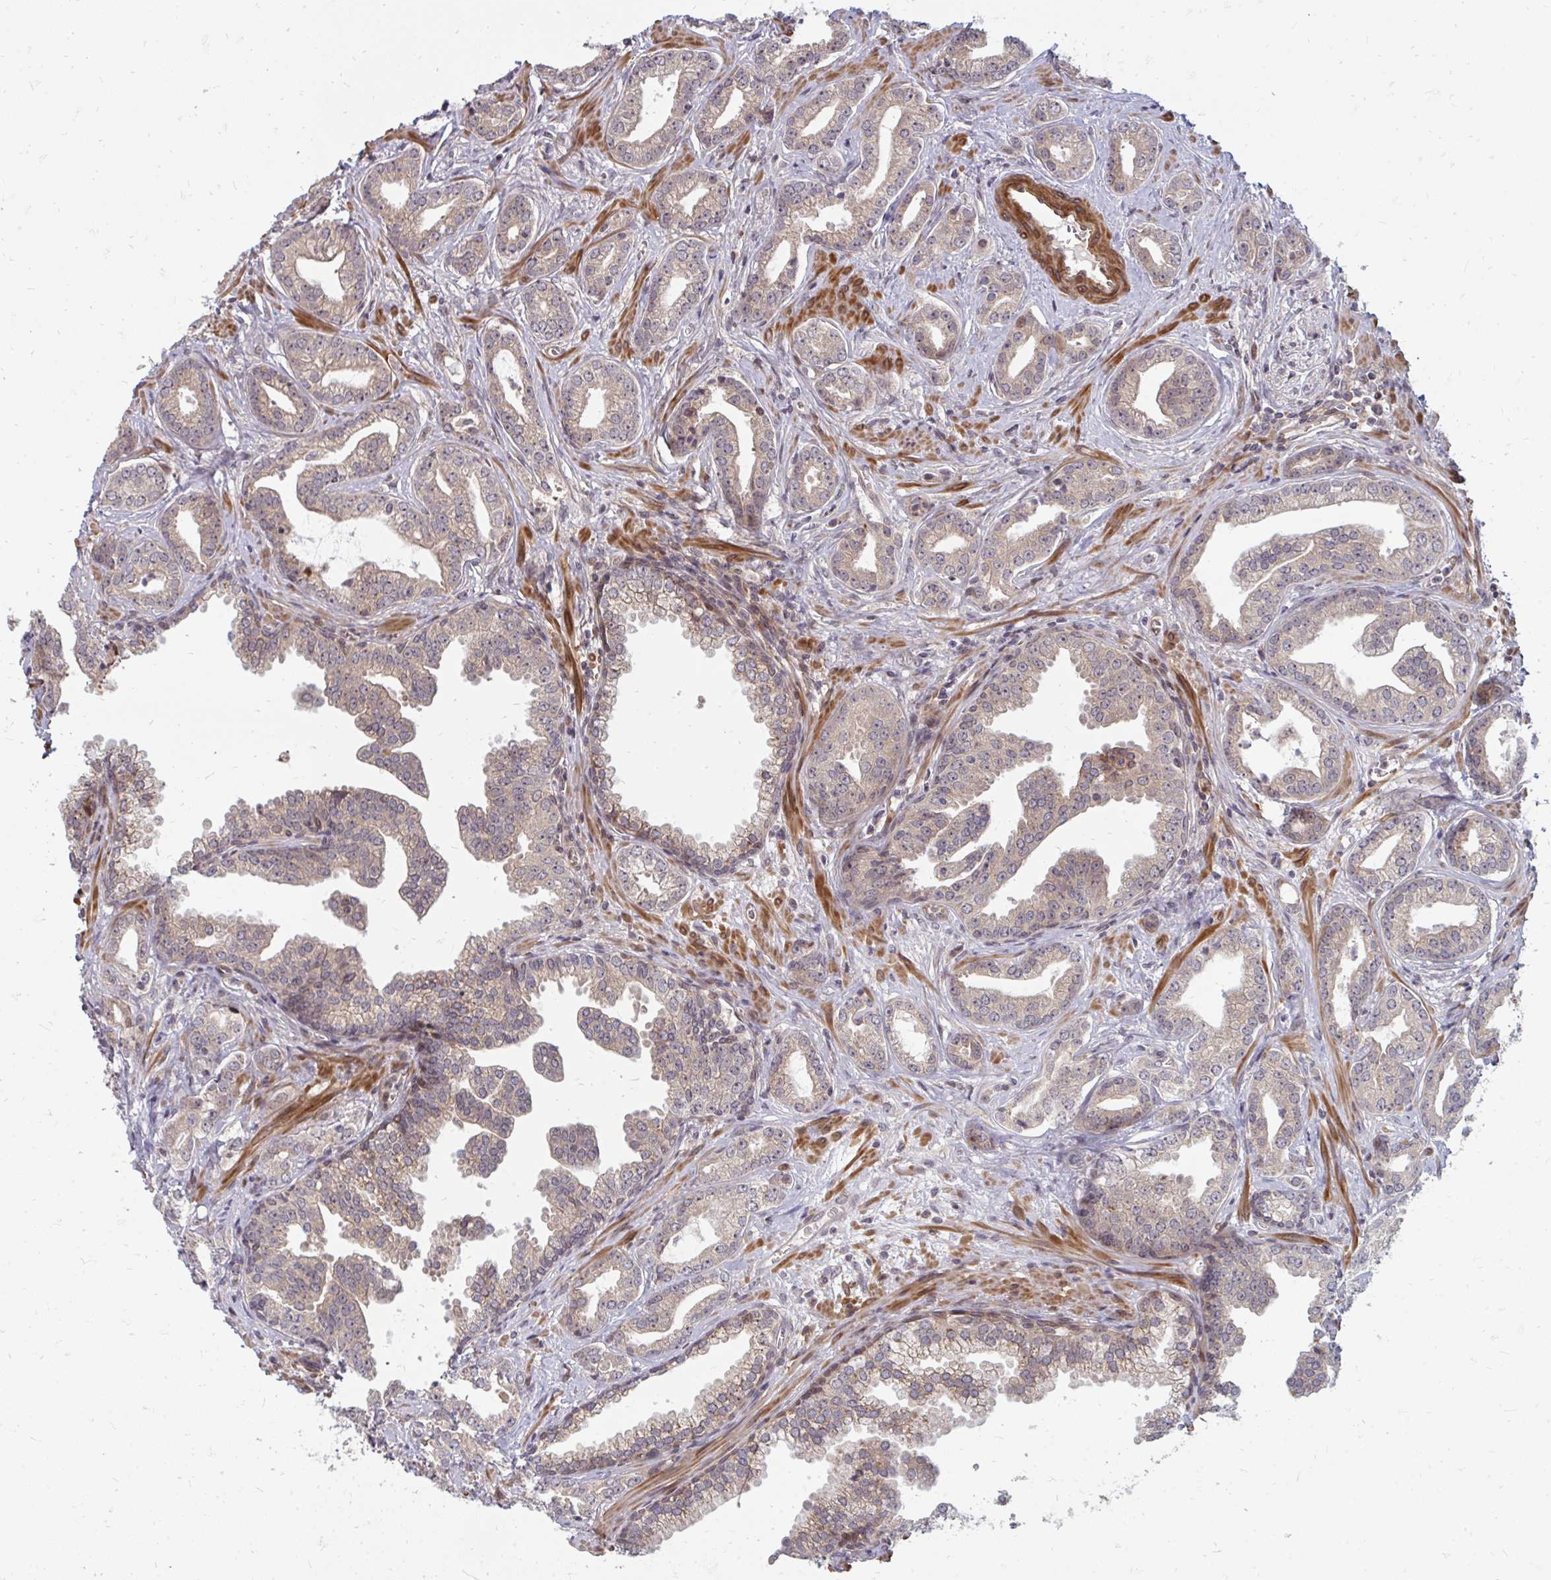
{"staining": {"intensity": "weak", "quantity": ">75%", "location": "cytoplasmic/membranous"}, "tissue": "prostate cancer", "cell_type": "Tumor cells", "image_type": "cancer", "snomed": [{"axis": "morphology", "description": "Adenocarcinoma, Medium grade"}, {"axis": "topography", "description": "Prostate"}], "caption": "Protein analysis of adenocarcinoma (medium-grade) (prostate) tissue exhibits weak cytoplasmic/membranous expression in about >75% of tumor cells. The staining is performed using DAB (3,3'-diaminobenzidine) brown chromogen to label protein expression. The nuclei are counter-stained blue using hematoxylin.", "gene": "ZNF285", "patient": {"sex": "male", "age": 57}}